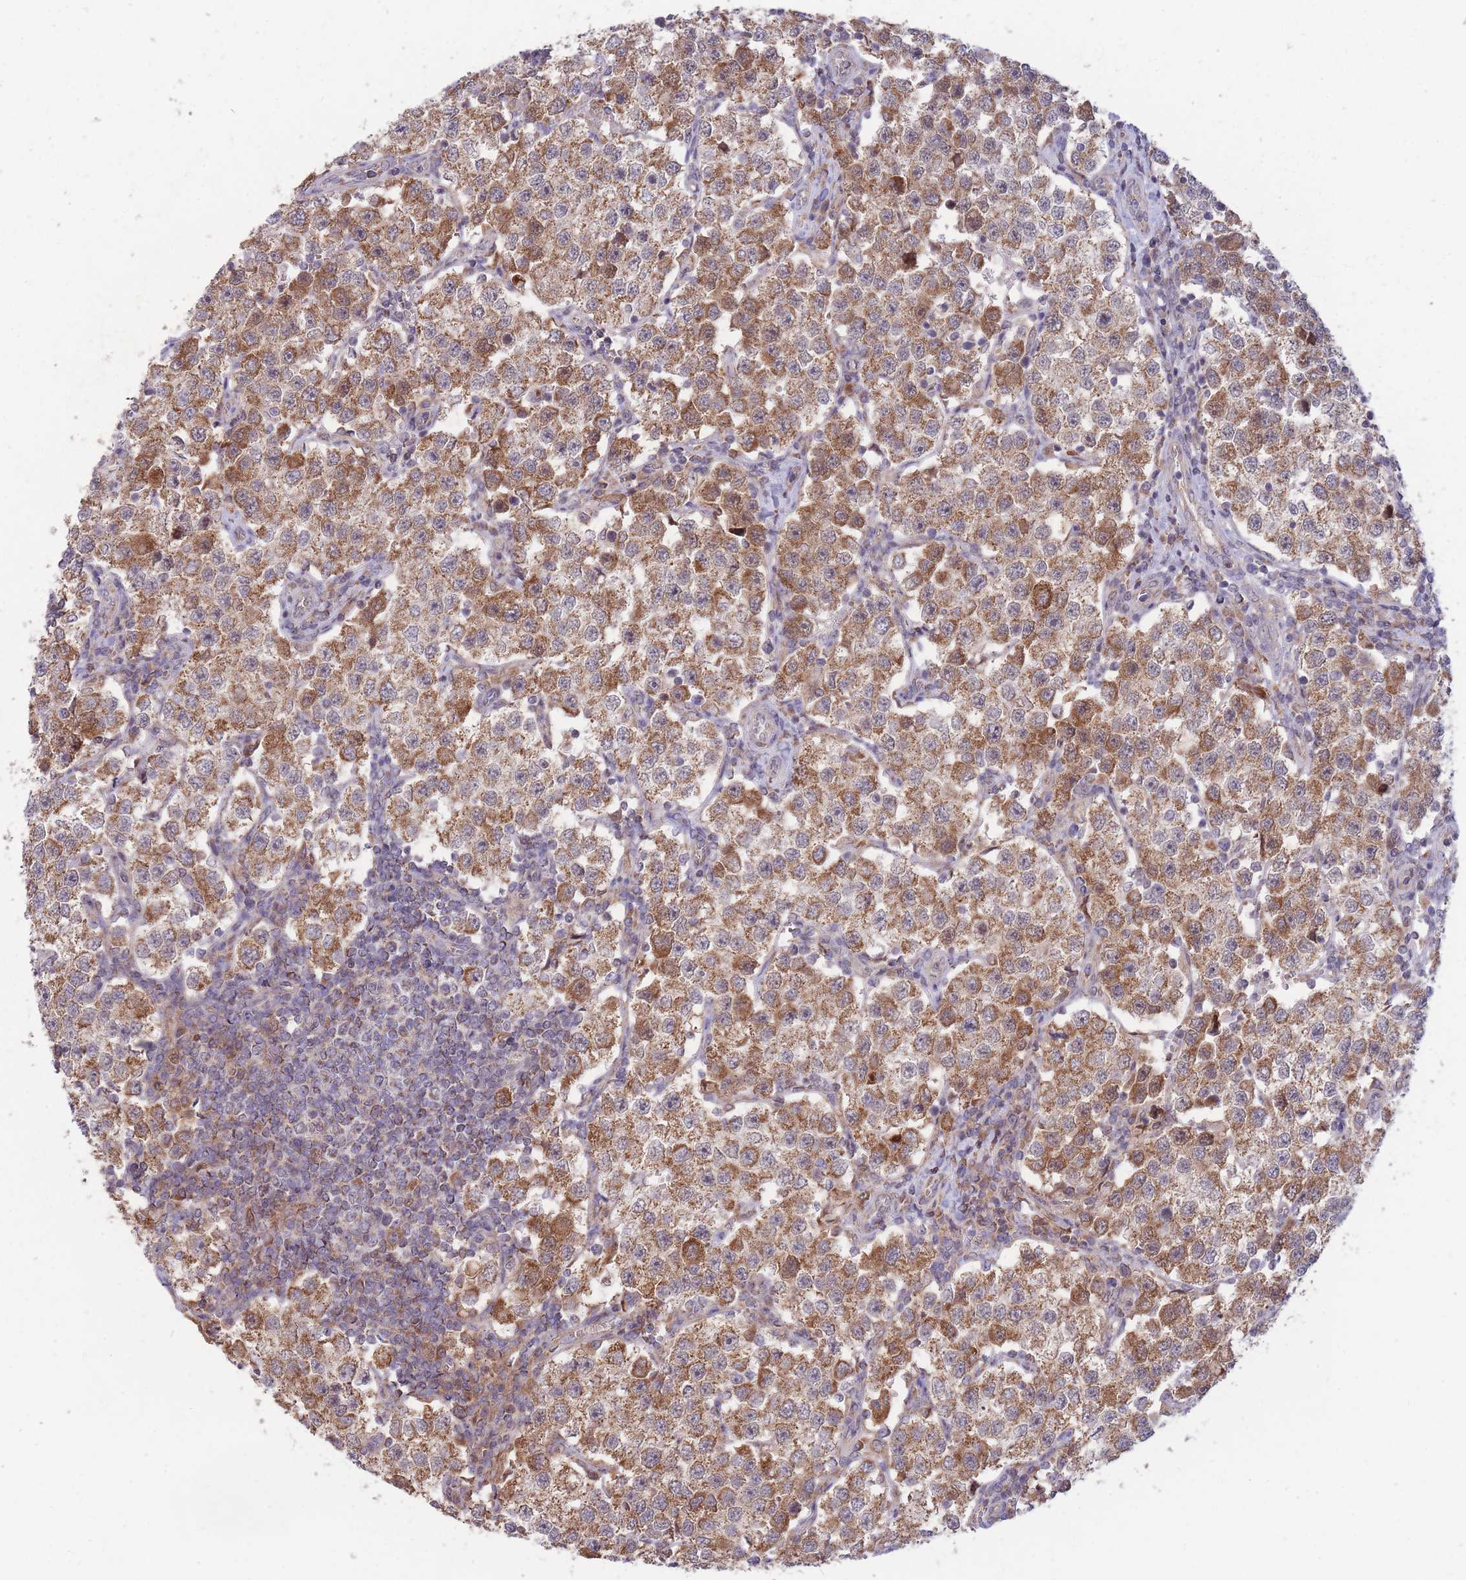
{"staining": {"intensity": "moderate", "quantity": ">75%", "location": "cytoplasmic/membranous"}, "tissue": "testis cancer", "cell_type": "Tumor cells", "image_type": "cancer", "snomed": [{"axis": "morphology", "description": "Seminoma, NOS"}, {"axis": "topography", "description": "Testis"}], "caption": "Approximately >75% of tumor cells in testis cancer (seminoma) display moderate cytoplasmic/membranous protein positivity as visualized by brown immunohistochemical staining.", "gene": "PTPMT1", "patient": {"sex": "male", "age": 37}}